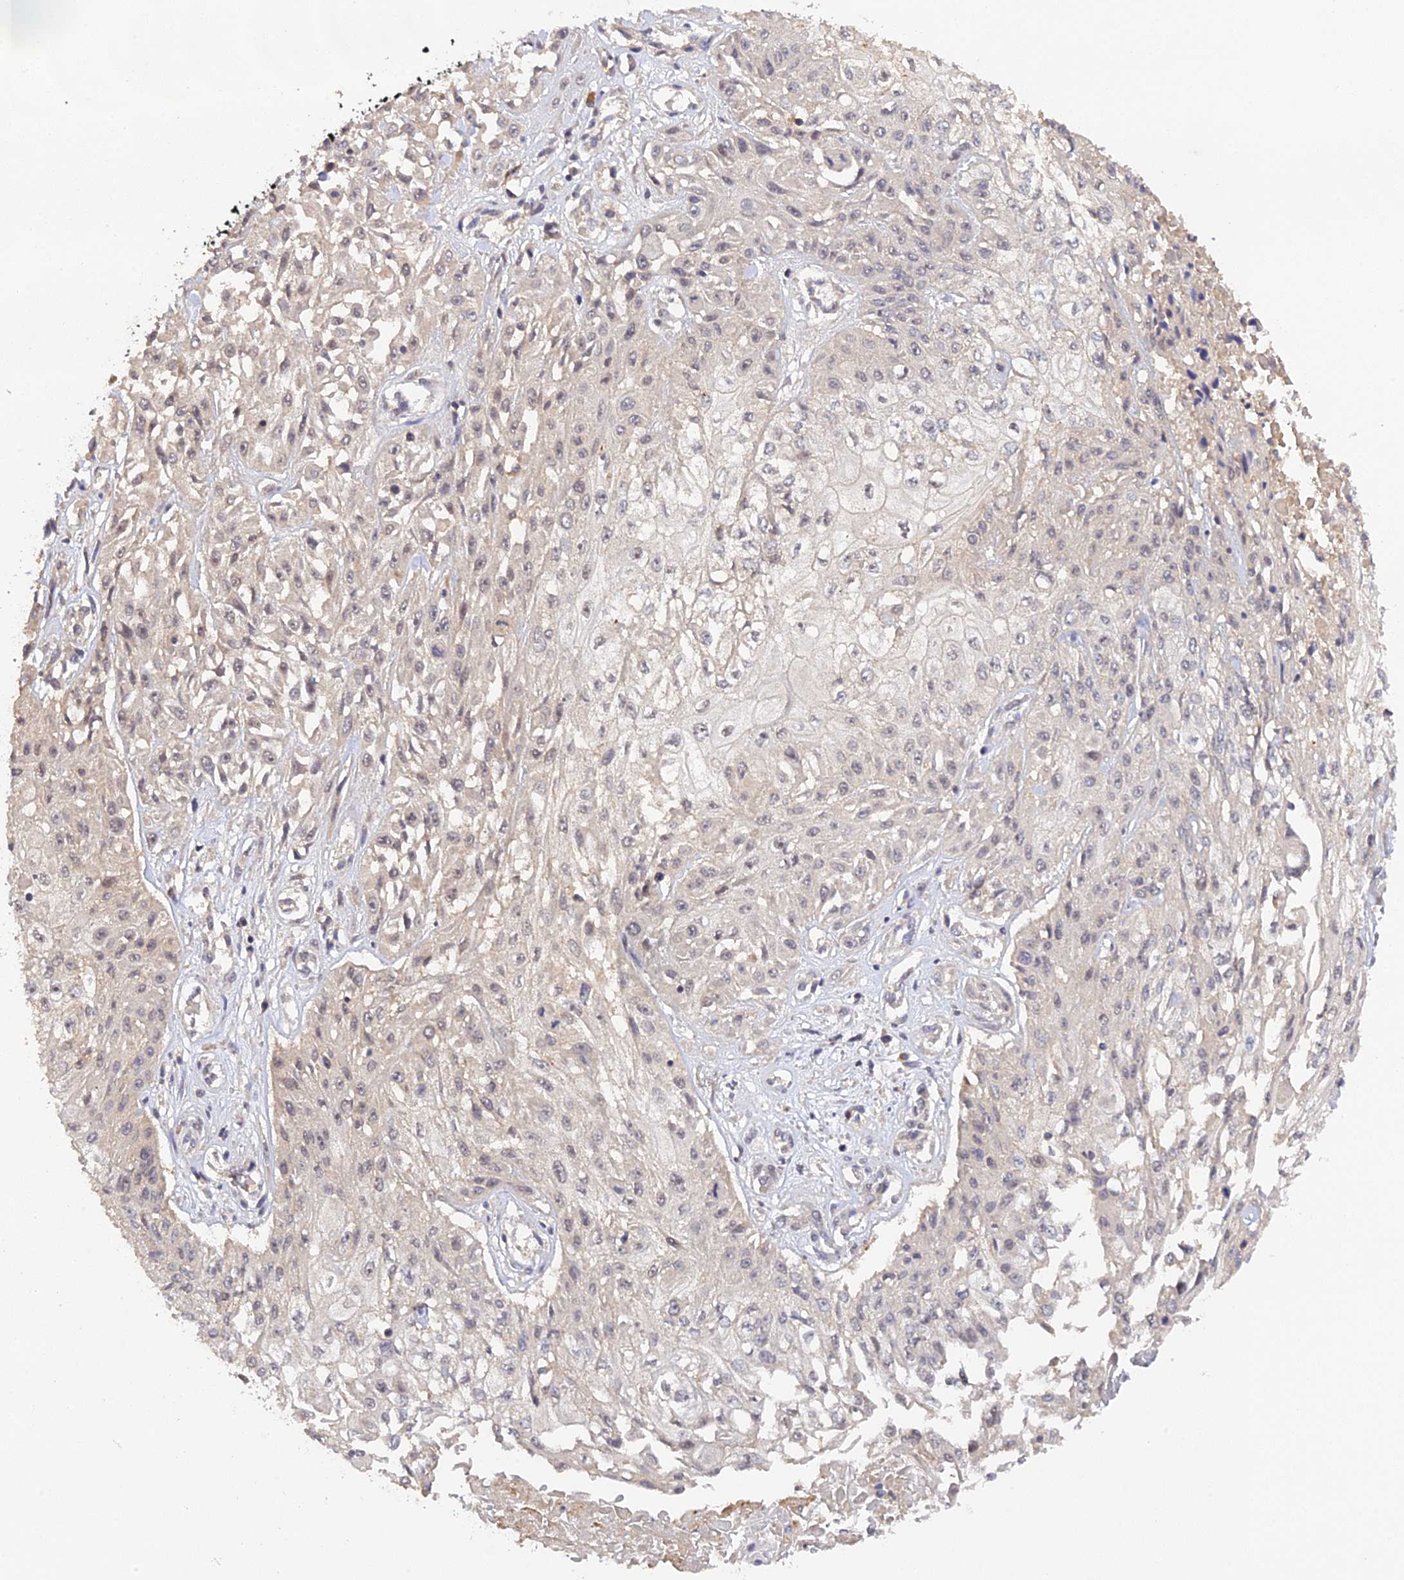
{"staining": {"intensity": "negative", "quantity": "none", "location": "none"}, "tissue": "skin cancer", "cell_type": "Tumor cells", "image_type": "cancer", "snomed": [{"axis": "morphology", "description": "Squamous cell carcinoma, NOS"}, {"axis": "morphology", "description": "Squamous cell carcinoma, metastatic, NOS"}, {"axis": "topography", "description": "Skin"}, {"axis": "topography", "description": "Lymph node"}], "caption": "There is no significant staining in tumor cells of skin cancer.", "gene": "ZNF436", "patient": {"sex": "male", "age": 75}}